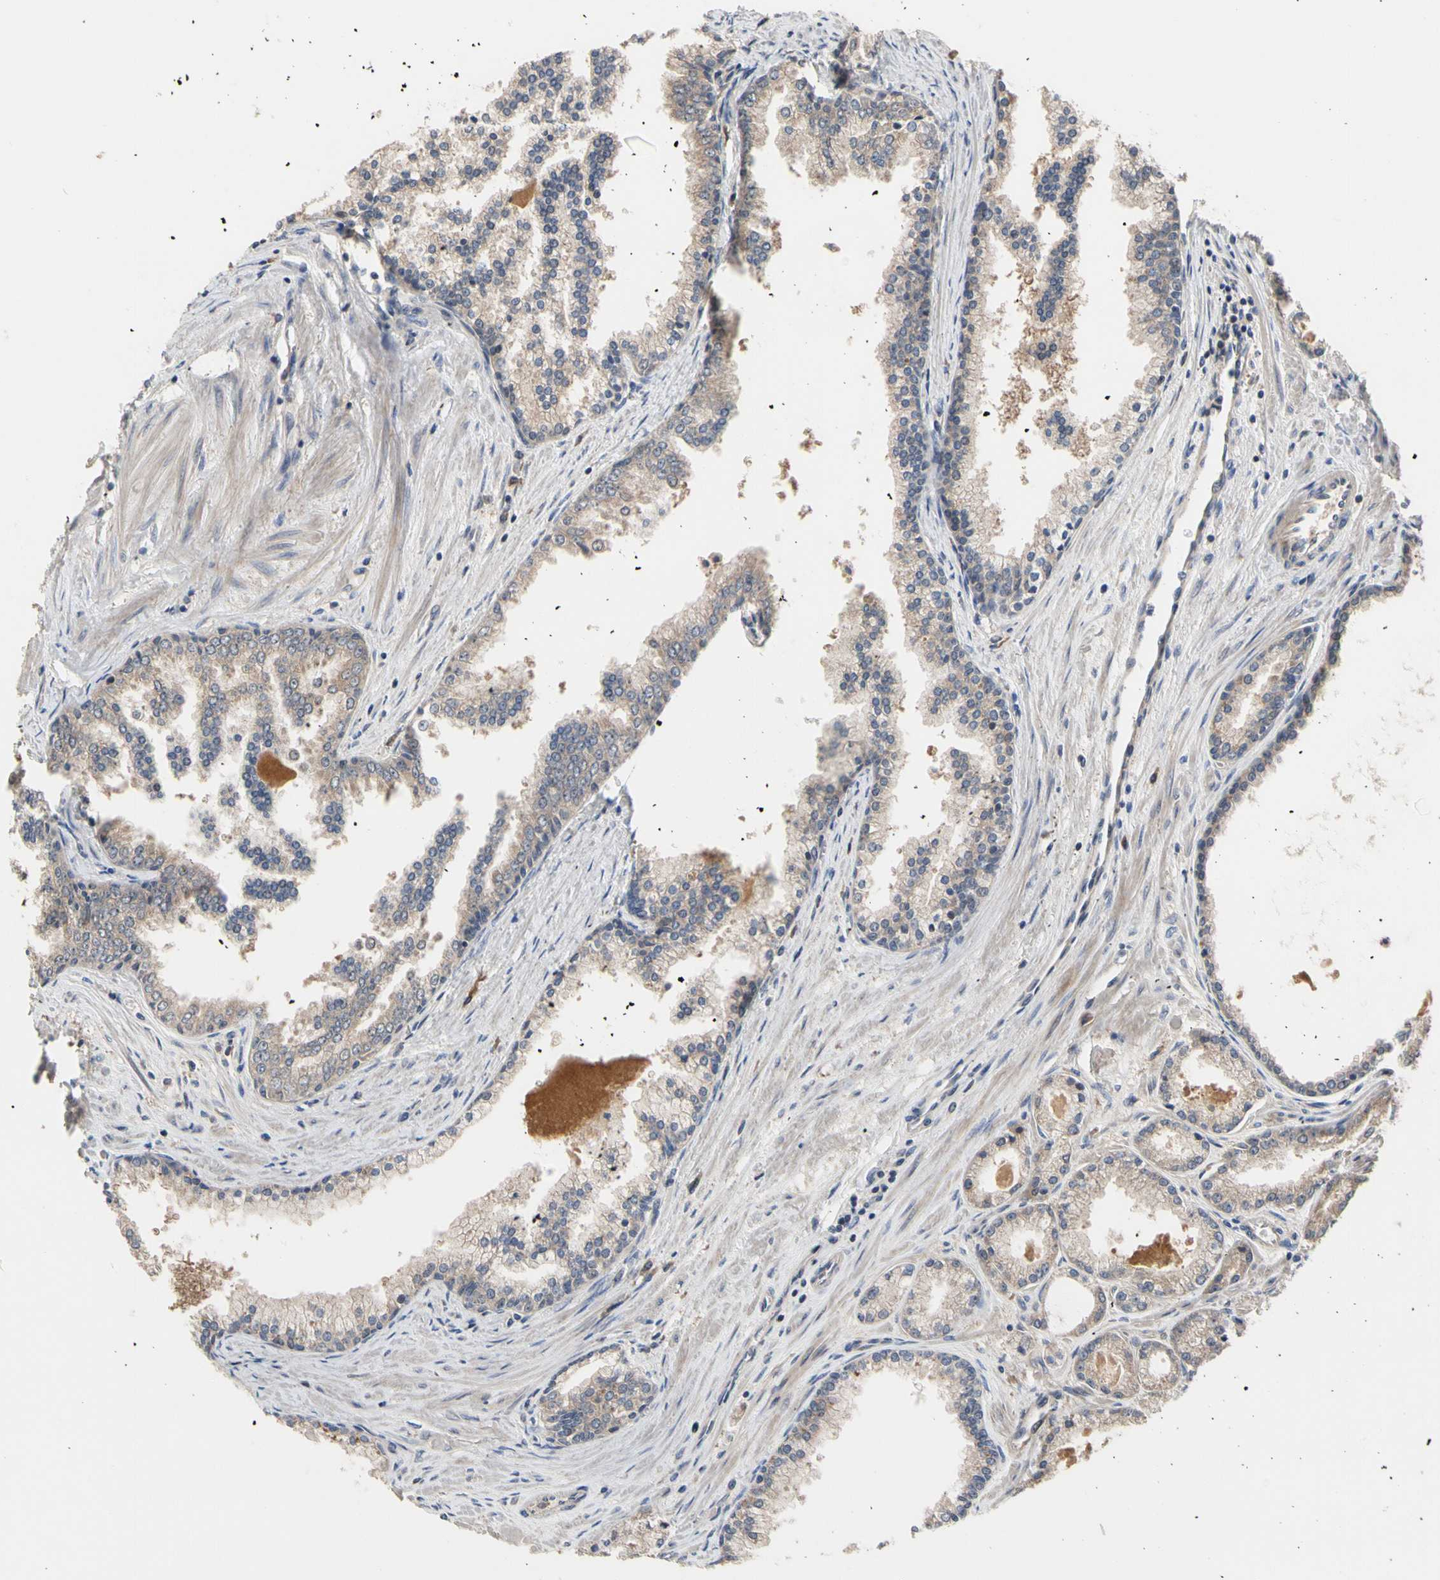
{"staining": {"intensity": "weak", "quantity": ">75%", "location": "cytoplasmic/membranous"}, "tissue": "prostate cancer", "cell_type": "Tumor cells", "image_type": "cancer", "snomed": [{"axis": "morphology", "description": "Adenocarcinoma, High grade"}, {"axis": "topography", "description": "Prostate"}], "caption": "Approximately >75% of tumor cells in adenocarcinoma (high-grade) (prostate) exhibit weak cytoplasmic/membranous protein expression as visualized by brown immunohistochemical staining.", "gene": "CYTIP", "patient": {"sex": "male", "age": 61}}